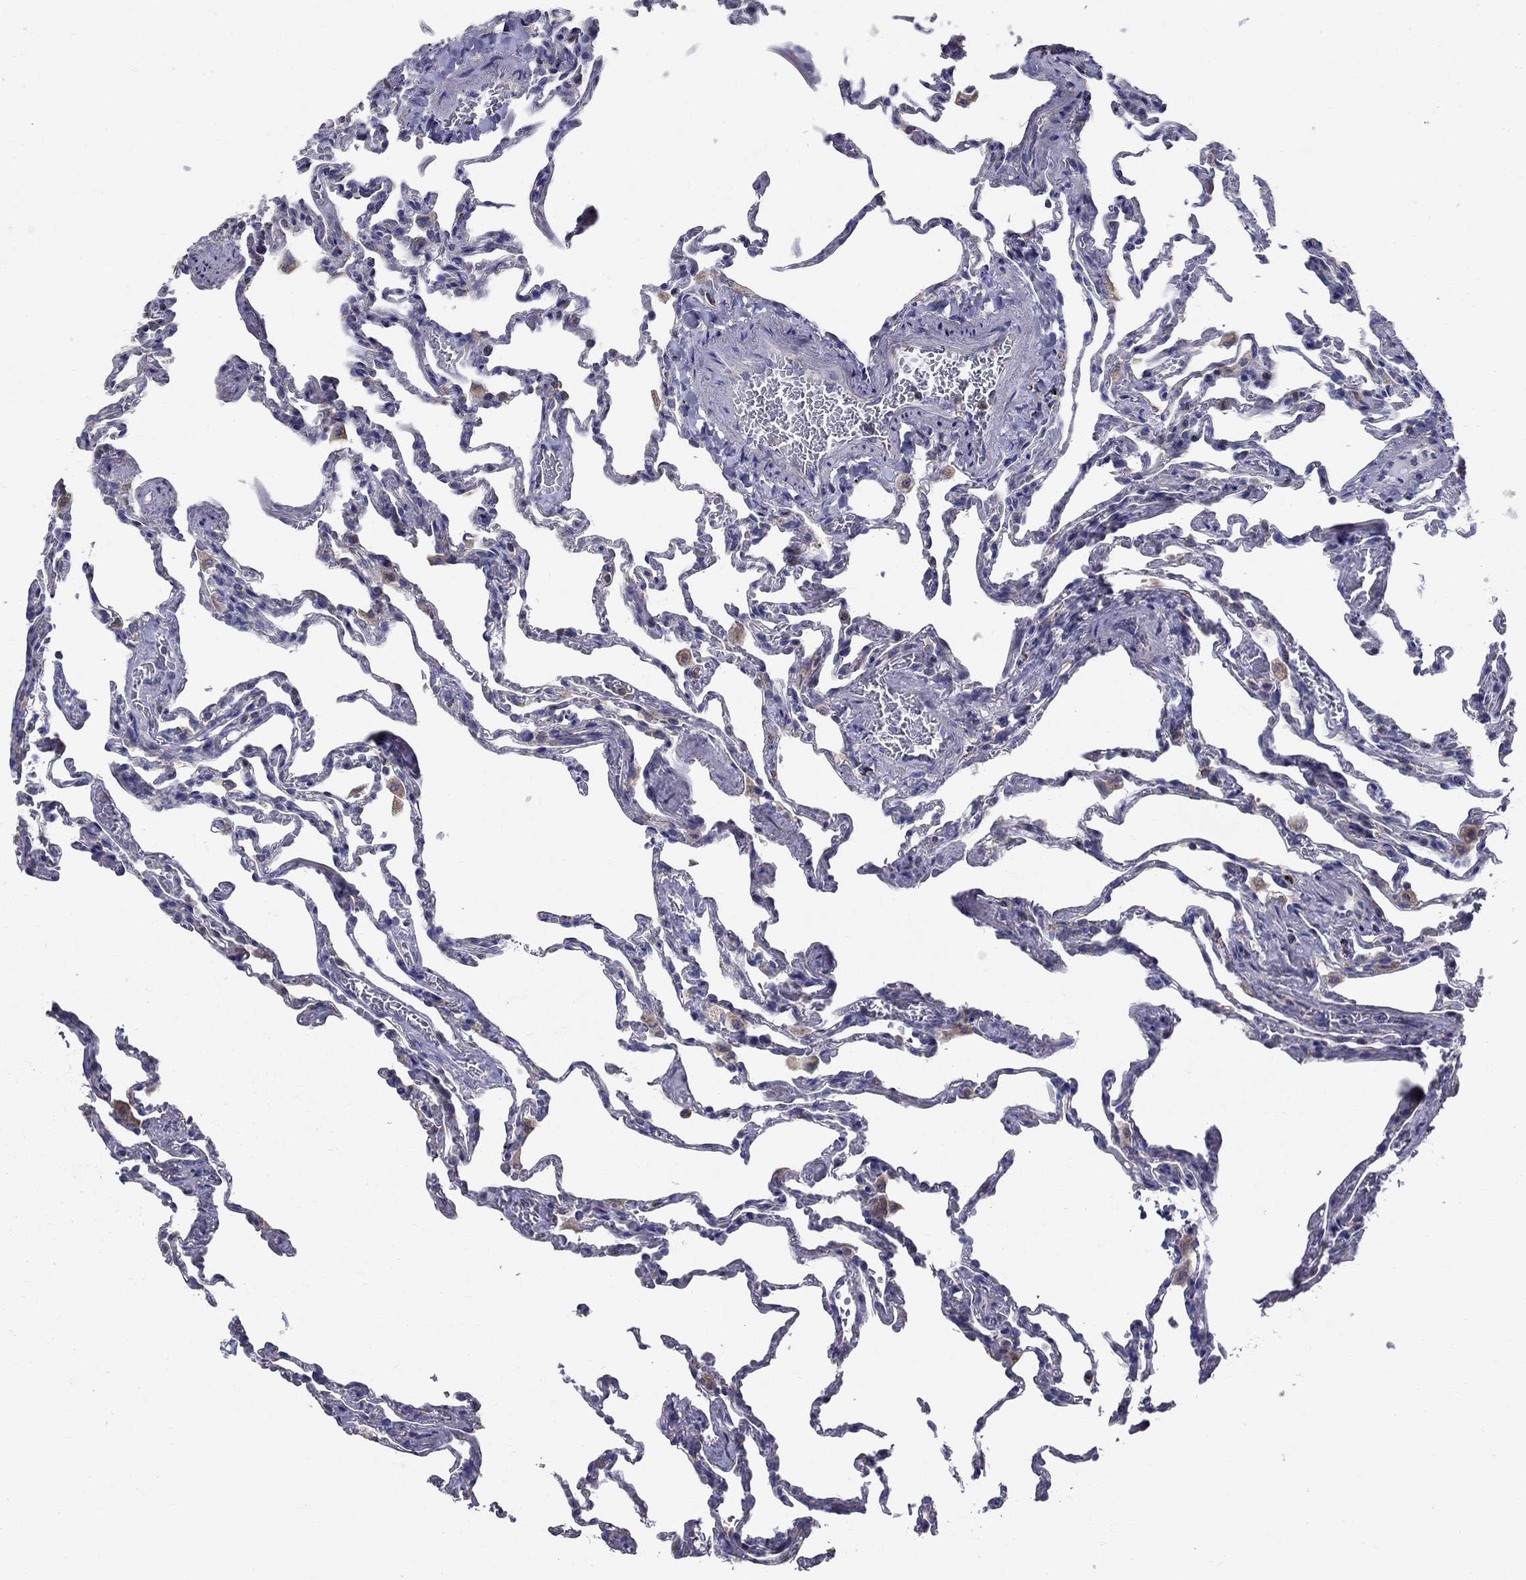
{"staining": {"intensity": "negative", "quantity": "none", "location": "none"}, "tissue": "lung", "cell_type": "Alveolar cells", "image_type": "normal", "snomed": [{"axis": "morphology", "description": "Normal tissue, NOS"}, {"axis": "topography", "description": "Lung"}], "caption": "DAB immunohistochemical staining of unremarkable lung exhibits no significant positivity in alveolar cells.", "gene": "NME5", "patient": {"sex": "female", "age": 43}}